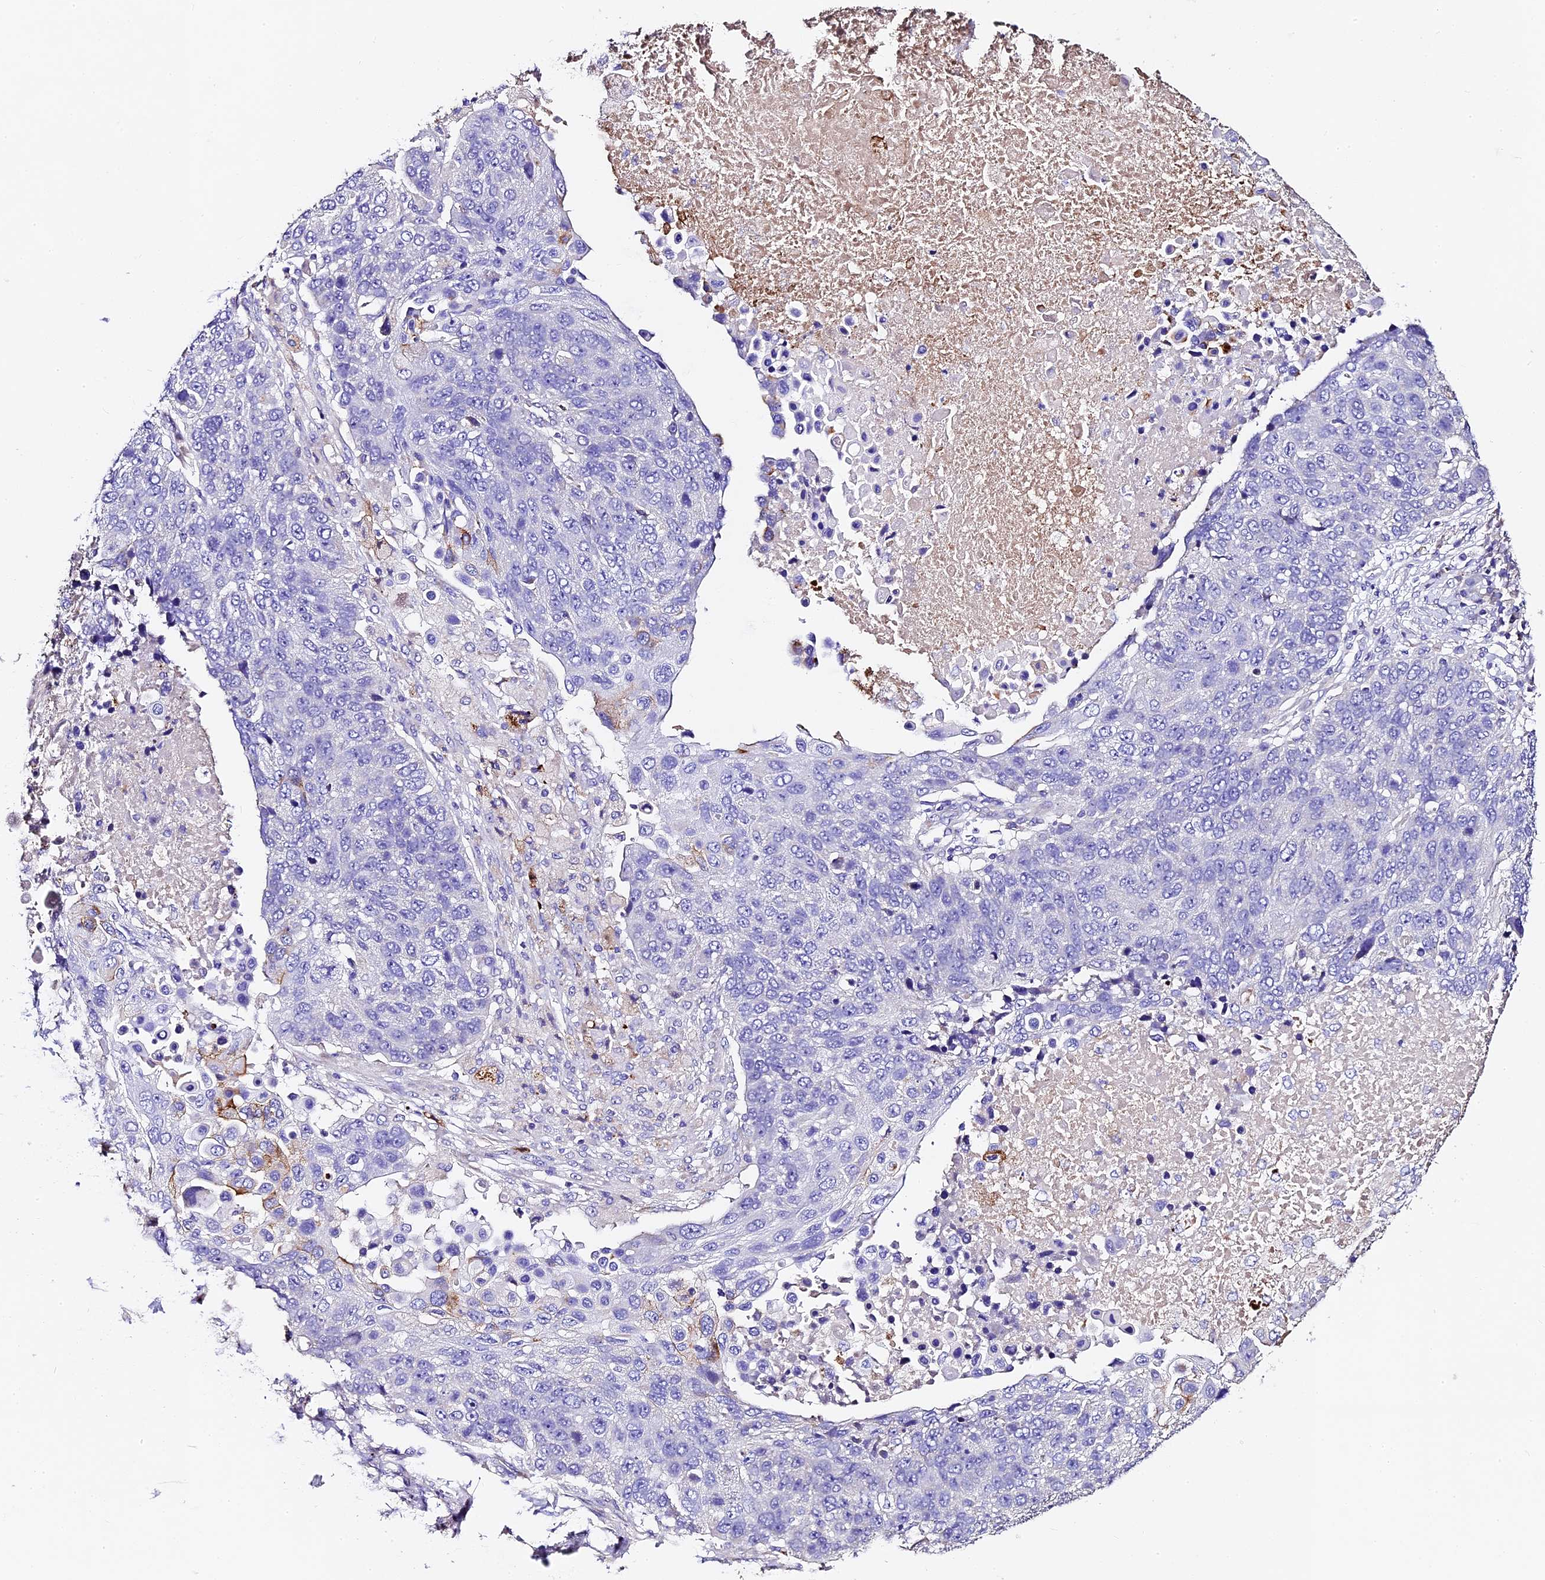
{"staining": {"intensity": "negative", "quantity": "none", "location": "none"}, "tissue": "lung cancer", "cell_type": "Tumor cells", "image_type": "cancer", "snomed": [{"axis": "morphology", "description": "Normal tissue, NOS"}, {"axis": "morphology", "description": "Squamous cell carcinoma, NOS"}, {"axis": "topography", "description": "Lymph node"}, {"axis": "topography", "description": "Lung"}], "caption": "A micrograph of human lung cancer (squamous cell carcinoma) is negative for staining in tumor cells.", "gene": "FREM3", "patient": {"sex": "male", "age": 66}}